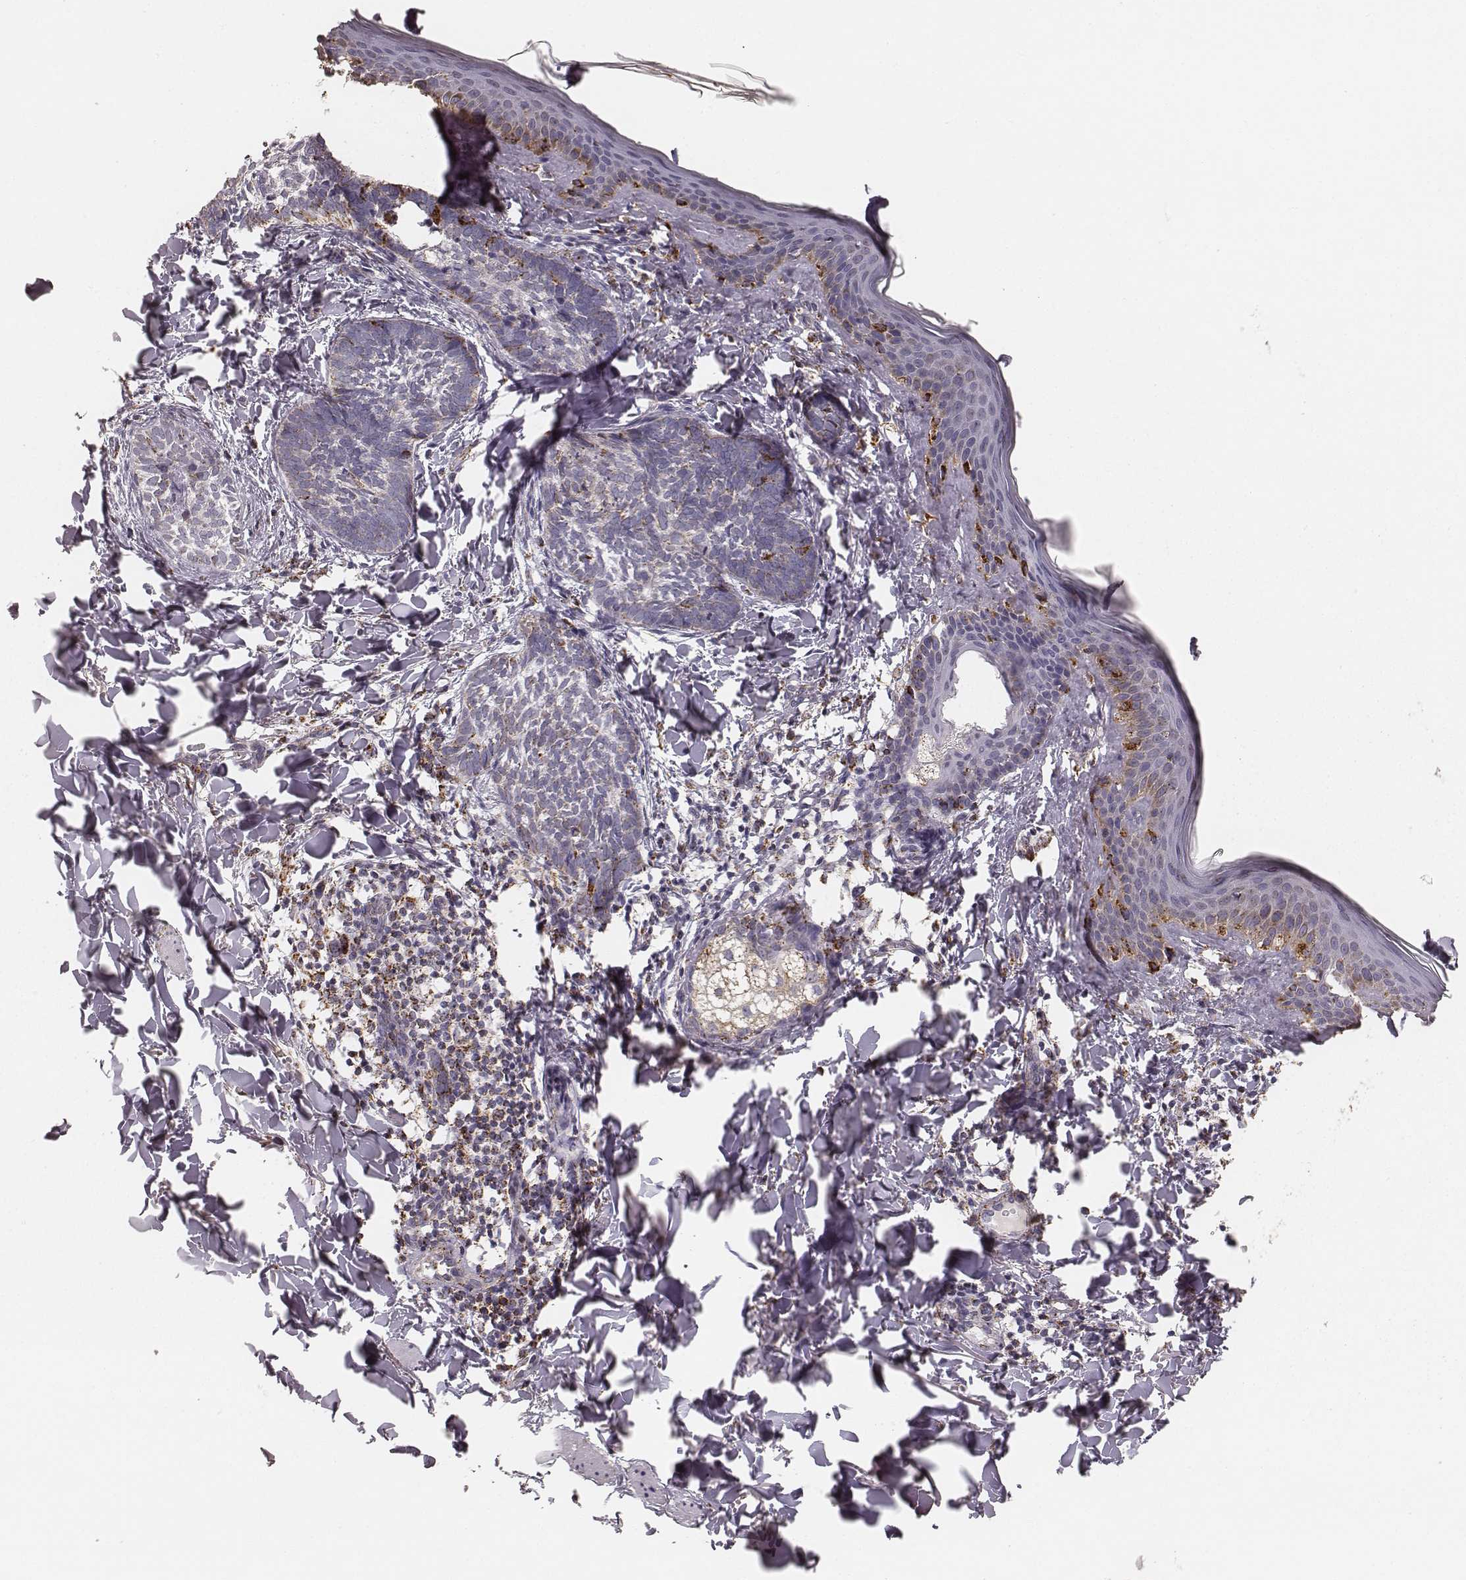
{"staining": {"intensity": "strong", "quantity": "<25%", "location": "cytoplasmic/membranous"}, "tissue": "skin cancer", "cell_type": "Tumor cells", "image_type": "cancer", "snomed": [{"axis": "morphology", "description": "Normal tissue, NOS"}, {"axis": "morphology", "description": "Basal cell carcinoma"}, {"axis": "topography", "description": "Skin"}], "caption": "Skin cancer tissue demonstrates strong cytoplasmic/membranous staining in about <25% of tumor cells", "gene": "CS", "patient": {"sex": "male", "age": 46}}